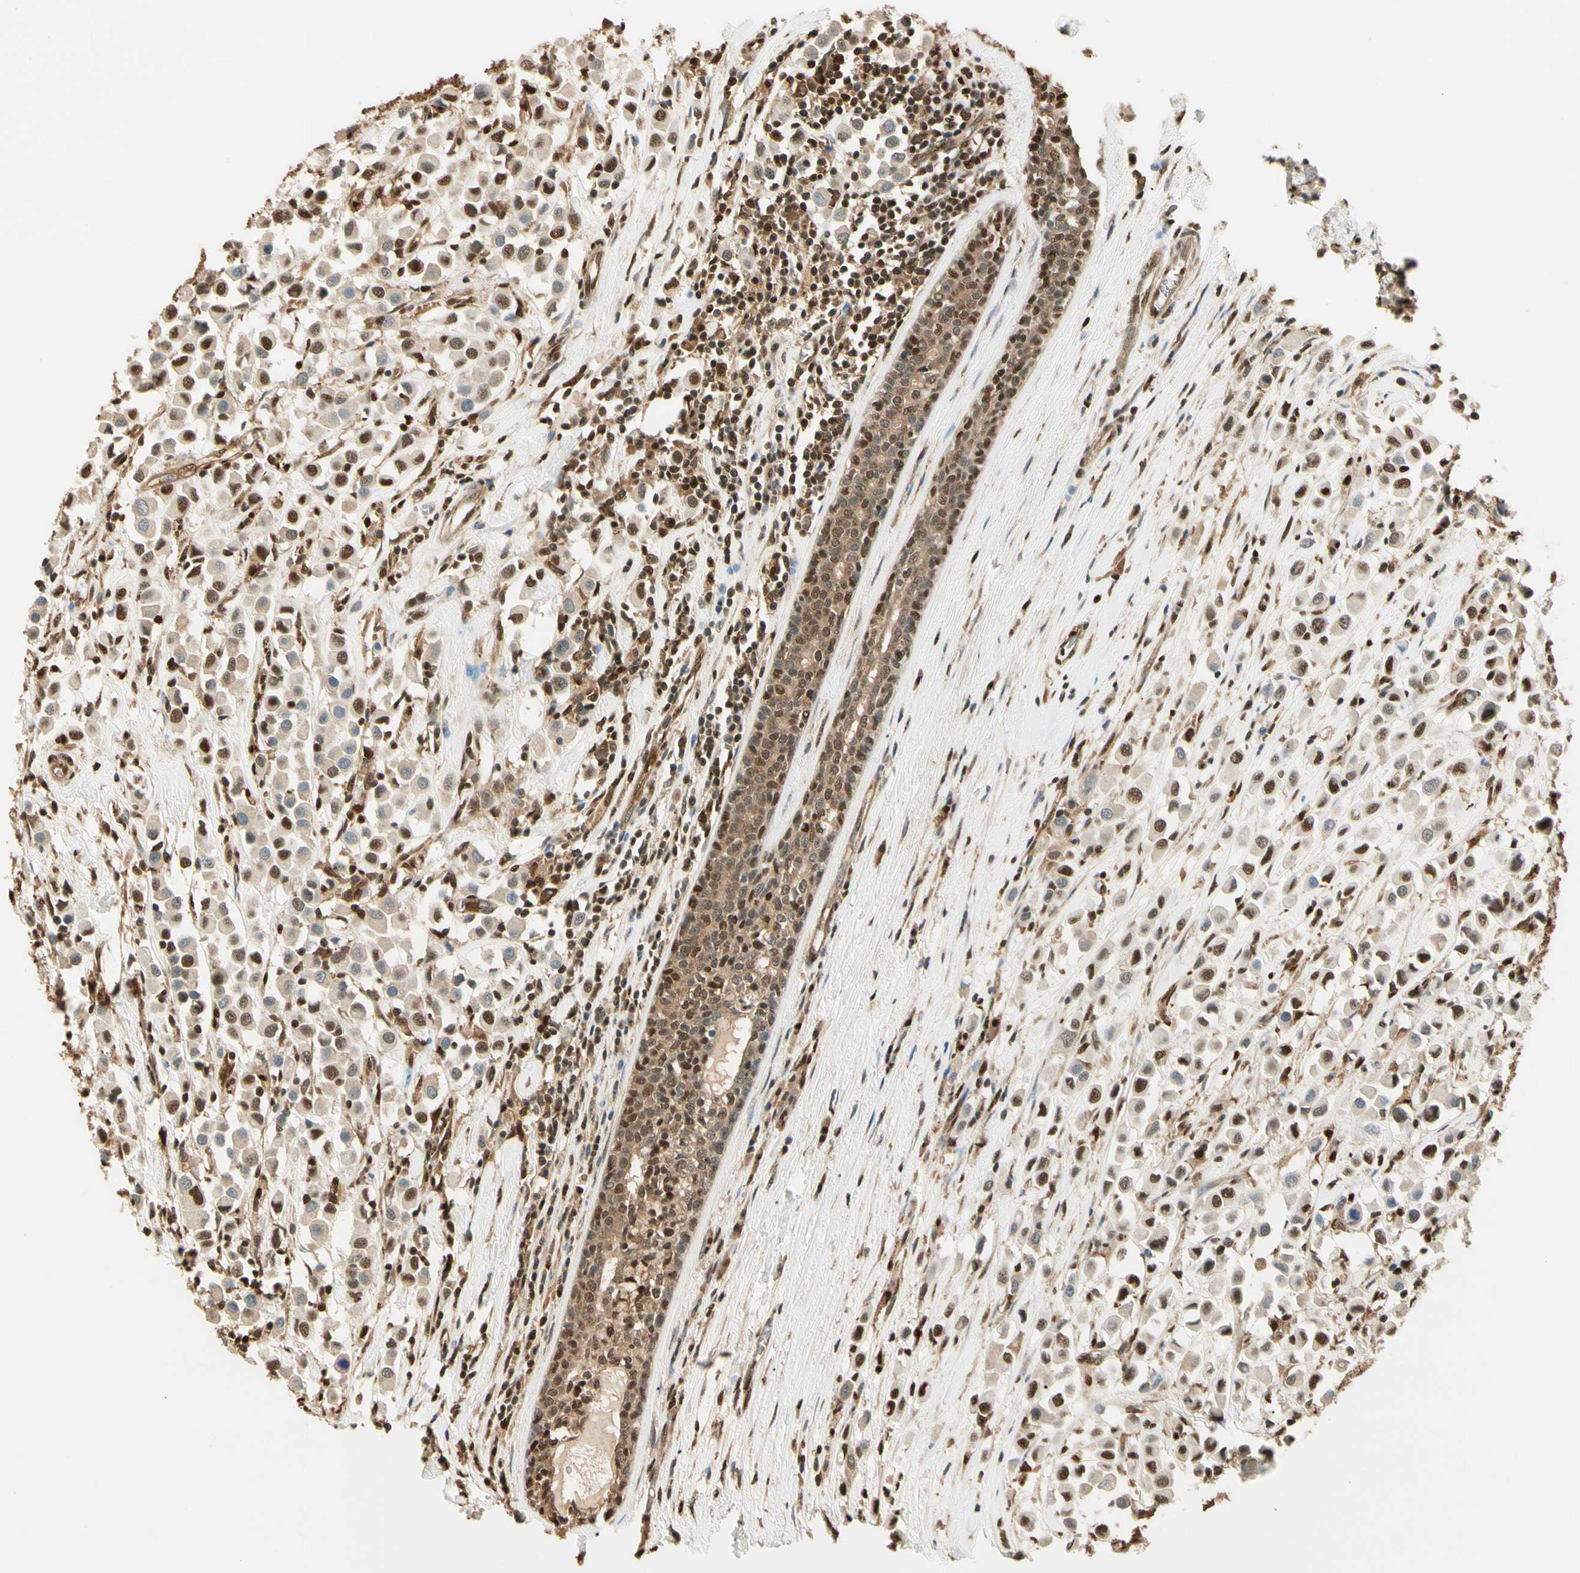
{"staining": {"intensity": "moderate", "quantity": "25%-75%", "location": "cytoplasmic/membranous,nuclear"}, "tissue": "breast cancer", "cell_type": "Tumor cells", "image_type": "cancer", "snomed": [{"axis": "morphology", "description": "Duct carcinoma"}, {"axis": "topography", "description": "Breast"}], "caption": "Human breast invasive ductal carcinoma stained for a protein (brown) exhibits moderate cytoplasmic/membranous and nuclear positive positivity in approximately 25%-75% of tumor cells.", "gene": "PNCK", "patient": {"sex": "female", "age": 61}}